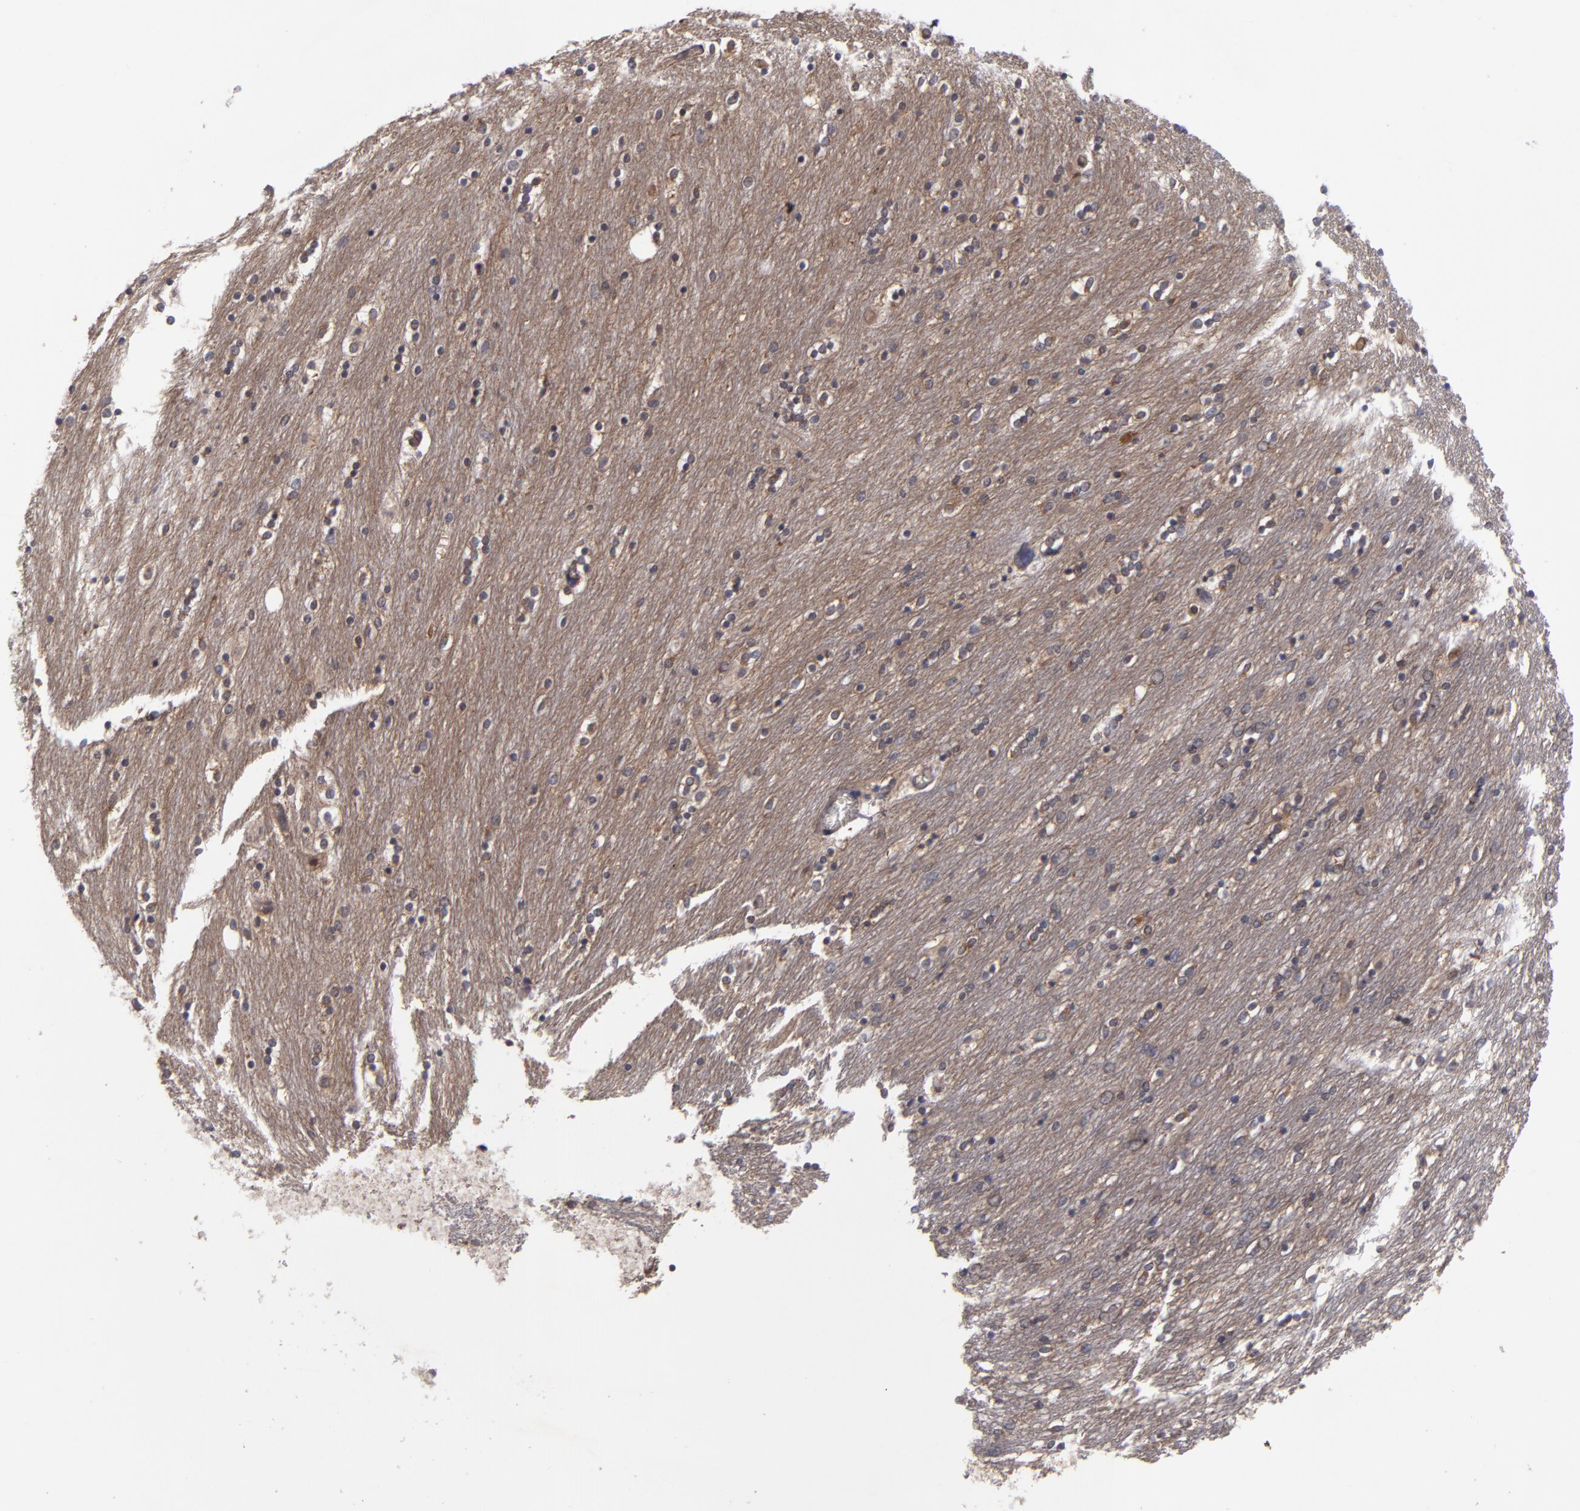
{"staining": {"intensity": "negative", "quantity": "none", "location": "none"}, "tissue": "caudate", "cell_type": "Glial cells", "image_type": "normal", "snomed": [{"axis": "morphology", "description": "Normal tissue, NOS"}, {"axis": "topography", "description": "Lateral ventricle wall"}], "caption": "This is a histopathology image of immunohistochemistry (IHC) staining of unremarkable caudate, which shows no expression in glial cells.", "gene": "CTSO", "patient": {"sex": "female", "age": 54}}